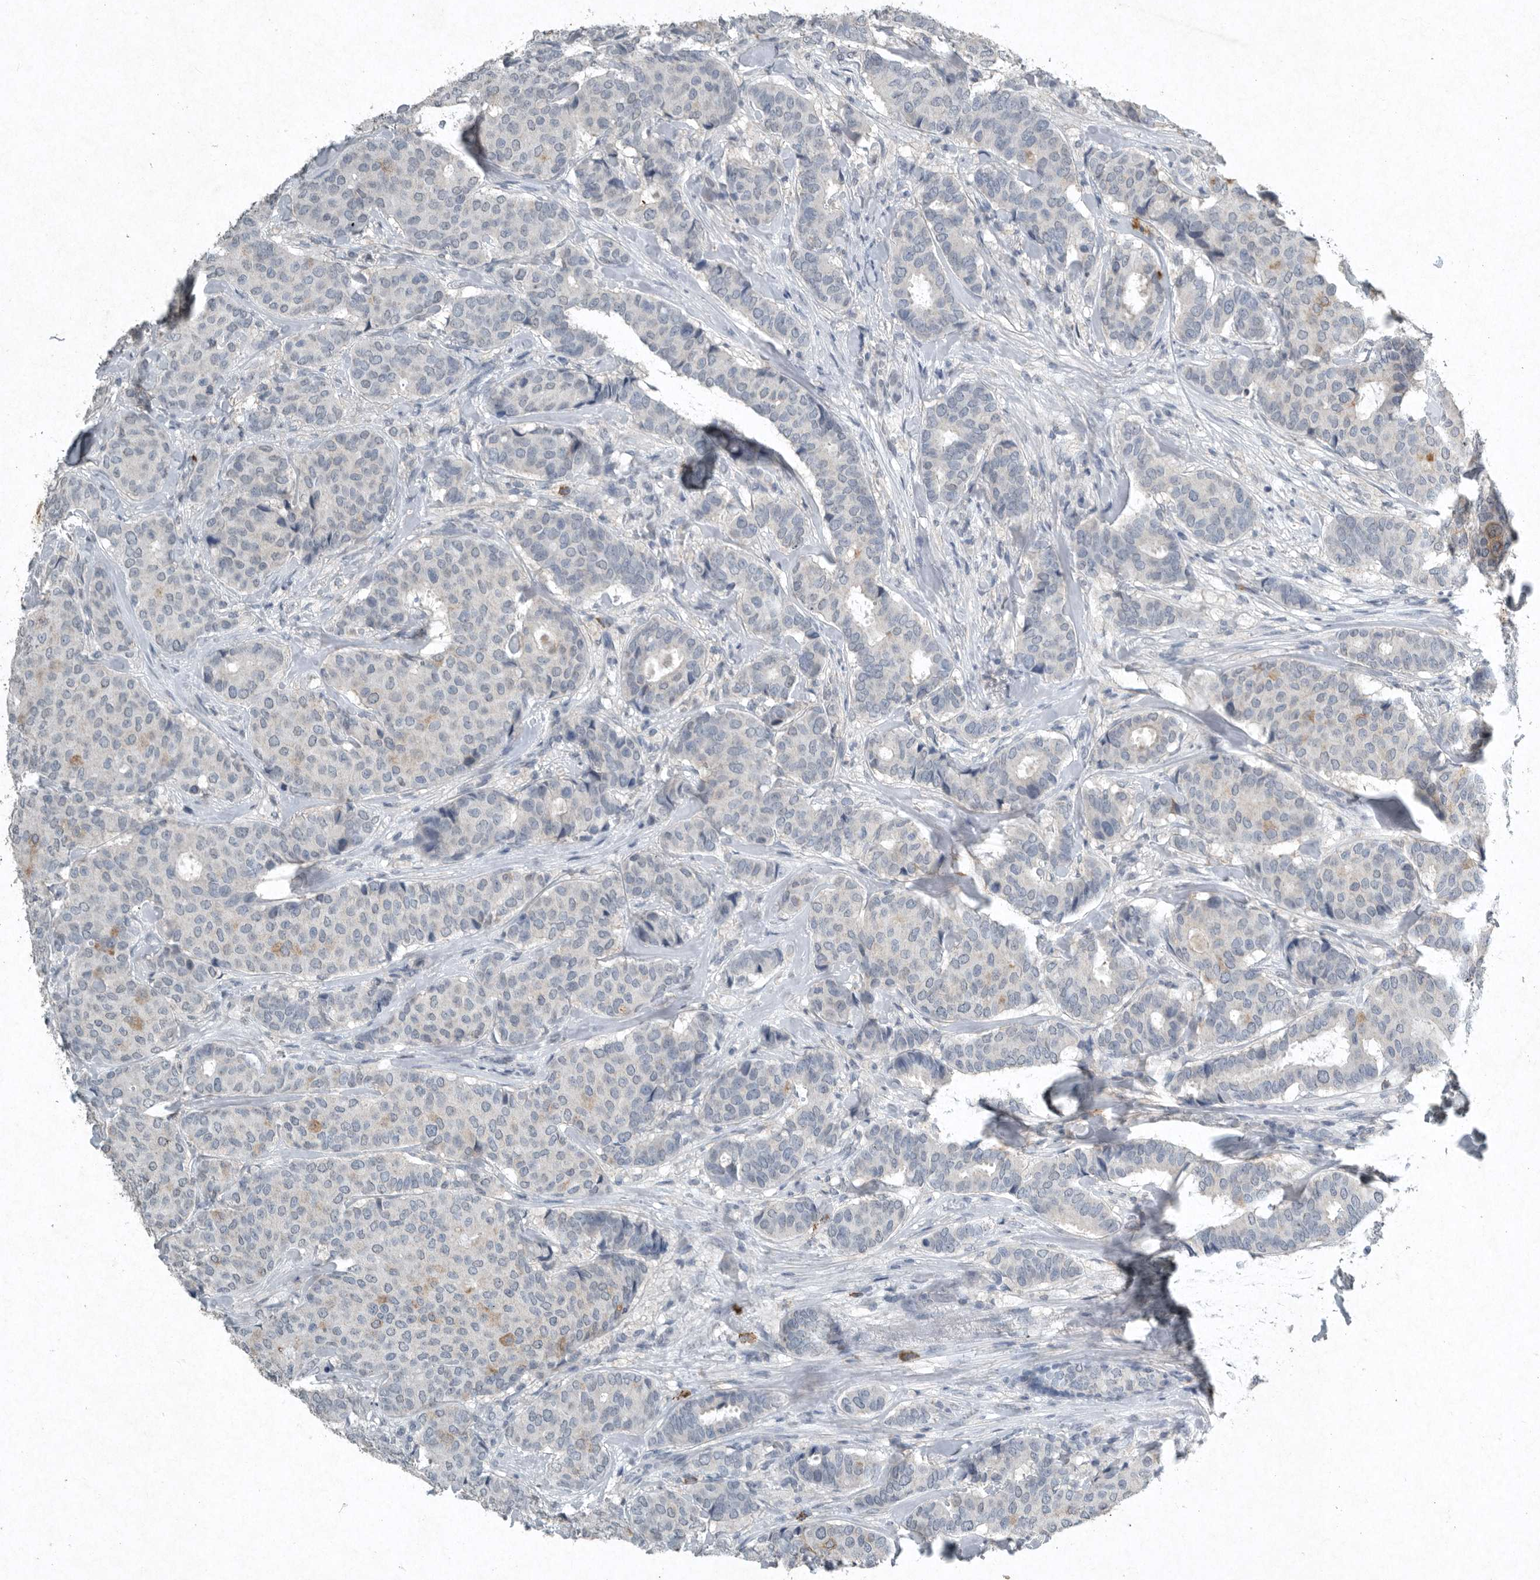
{"staining": {"intensity": "weak", "quantity": "<25%", "location": "cytoplasmic/membranous"}, "tissue": "breast cancer", "cell_type": "Tumor cells", "image_type": "cancer", "snomed": [{"axis": "morphology", "description": "Duct carcinoma"}, {"axis": "topography", "description": "Breast"}], "caption": "Immunohistochemistry of human breast cancer (intraductal carcinoma) exhibits no expression in tumor cells.", "gene": "IL20", "patient": {"sex": "female", "age": 75}}